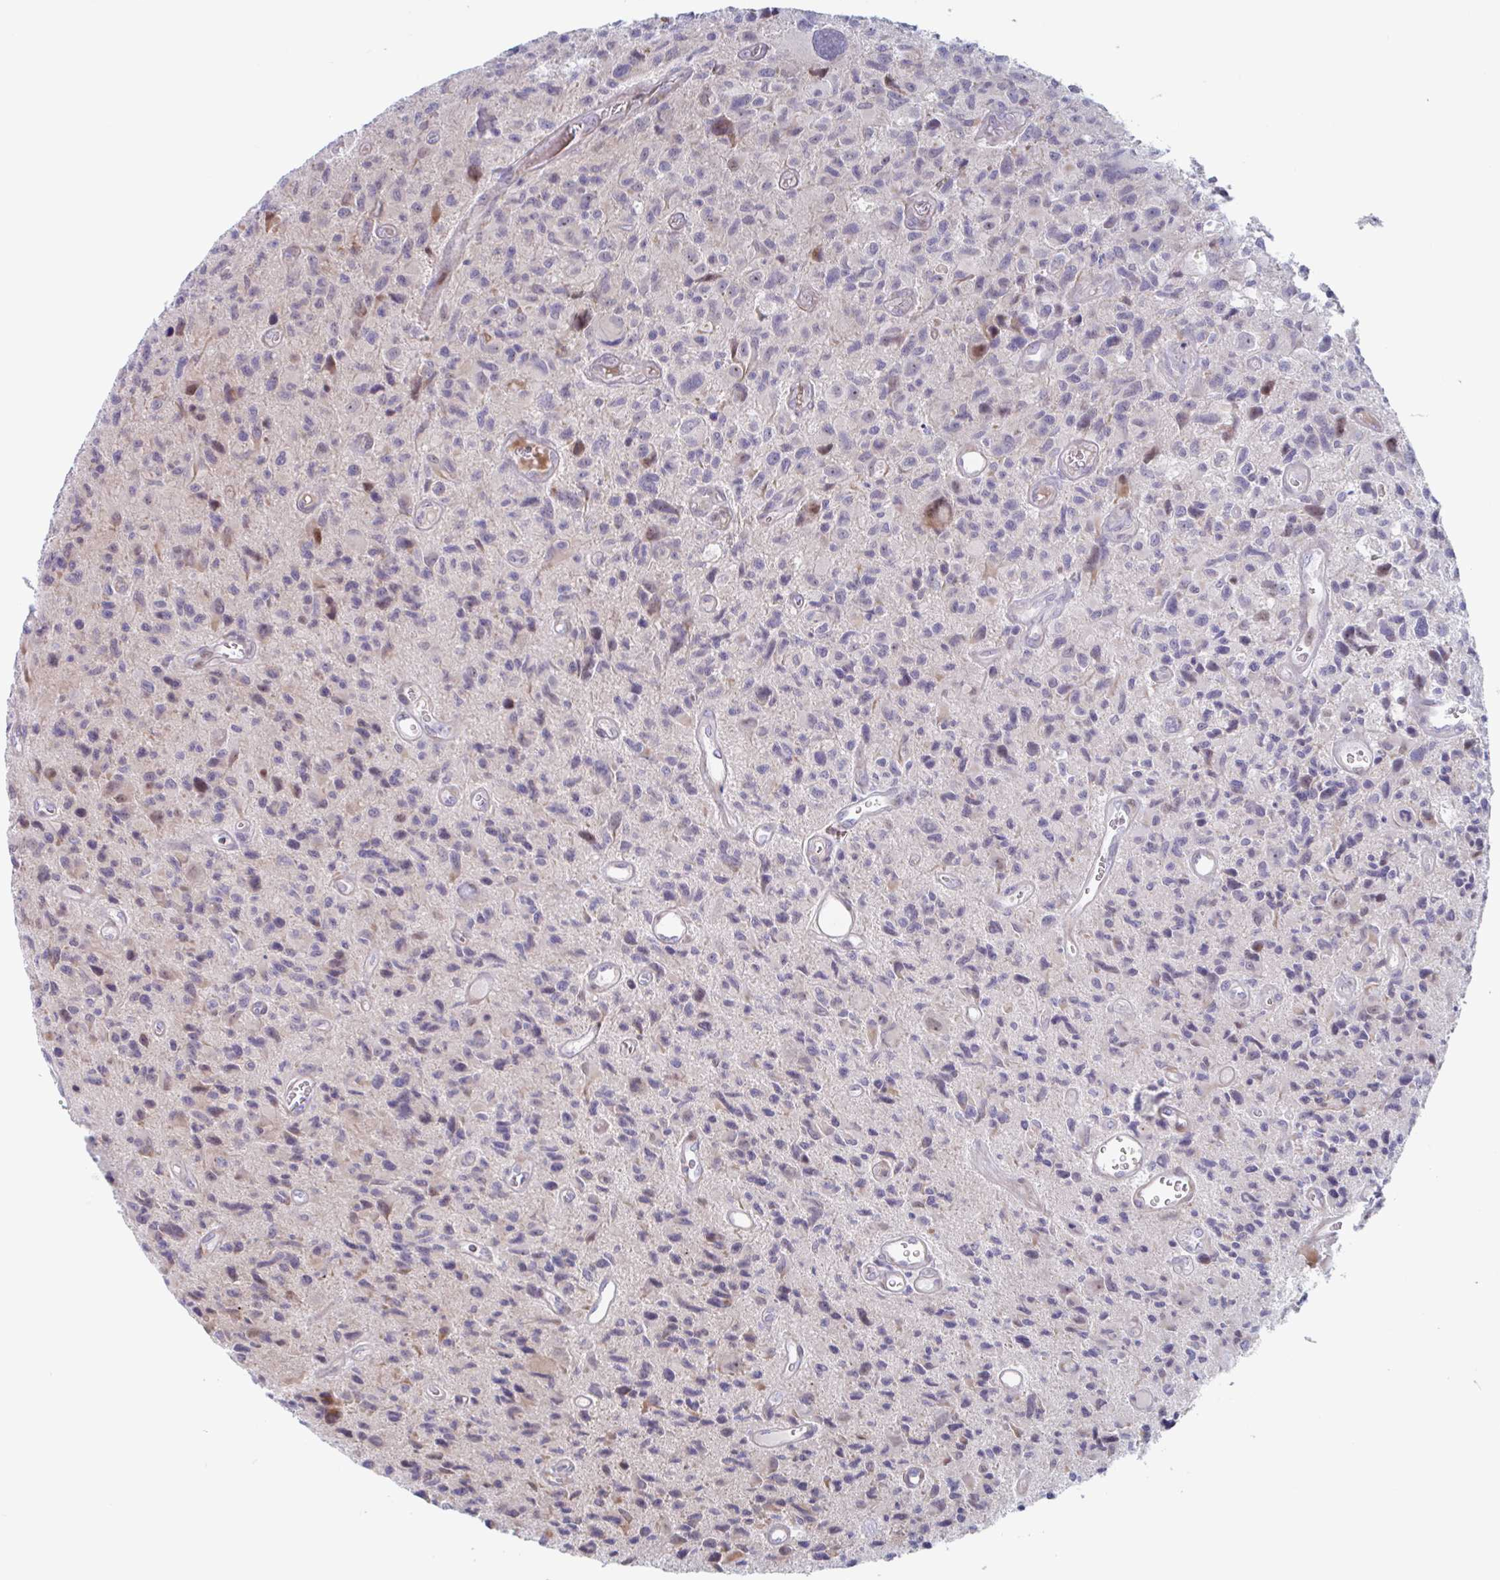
{"staining": {"intensity": "negative", "quantity": "none", "location": "none"}, "tissue": "glioma", "cell_type": "Tumor cells", "image_type": "cancer", "snomed": [{"axis": "morphology", "description": "Glioma, malignant, High grade"}, {"axis": "topography", "description": "Brain"}], "caption": "An immunohistochemistry (IHC) photomicrograph of high-grade glioma (malignant) is shown. There is no staining in tumor cells of high-grade glioma (malignant).", "gene": "DUXA", "patient": {"sex": "male", "age": 76}}